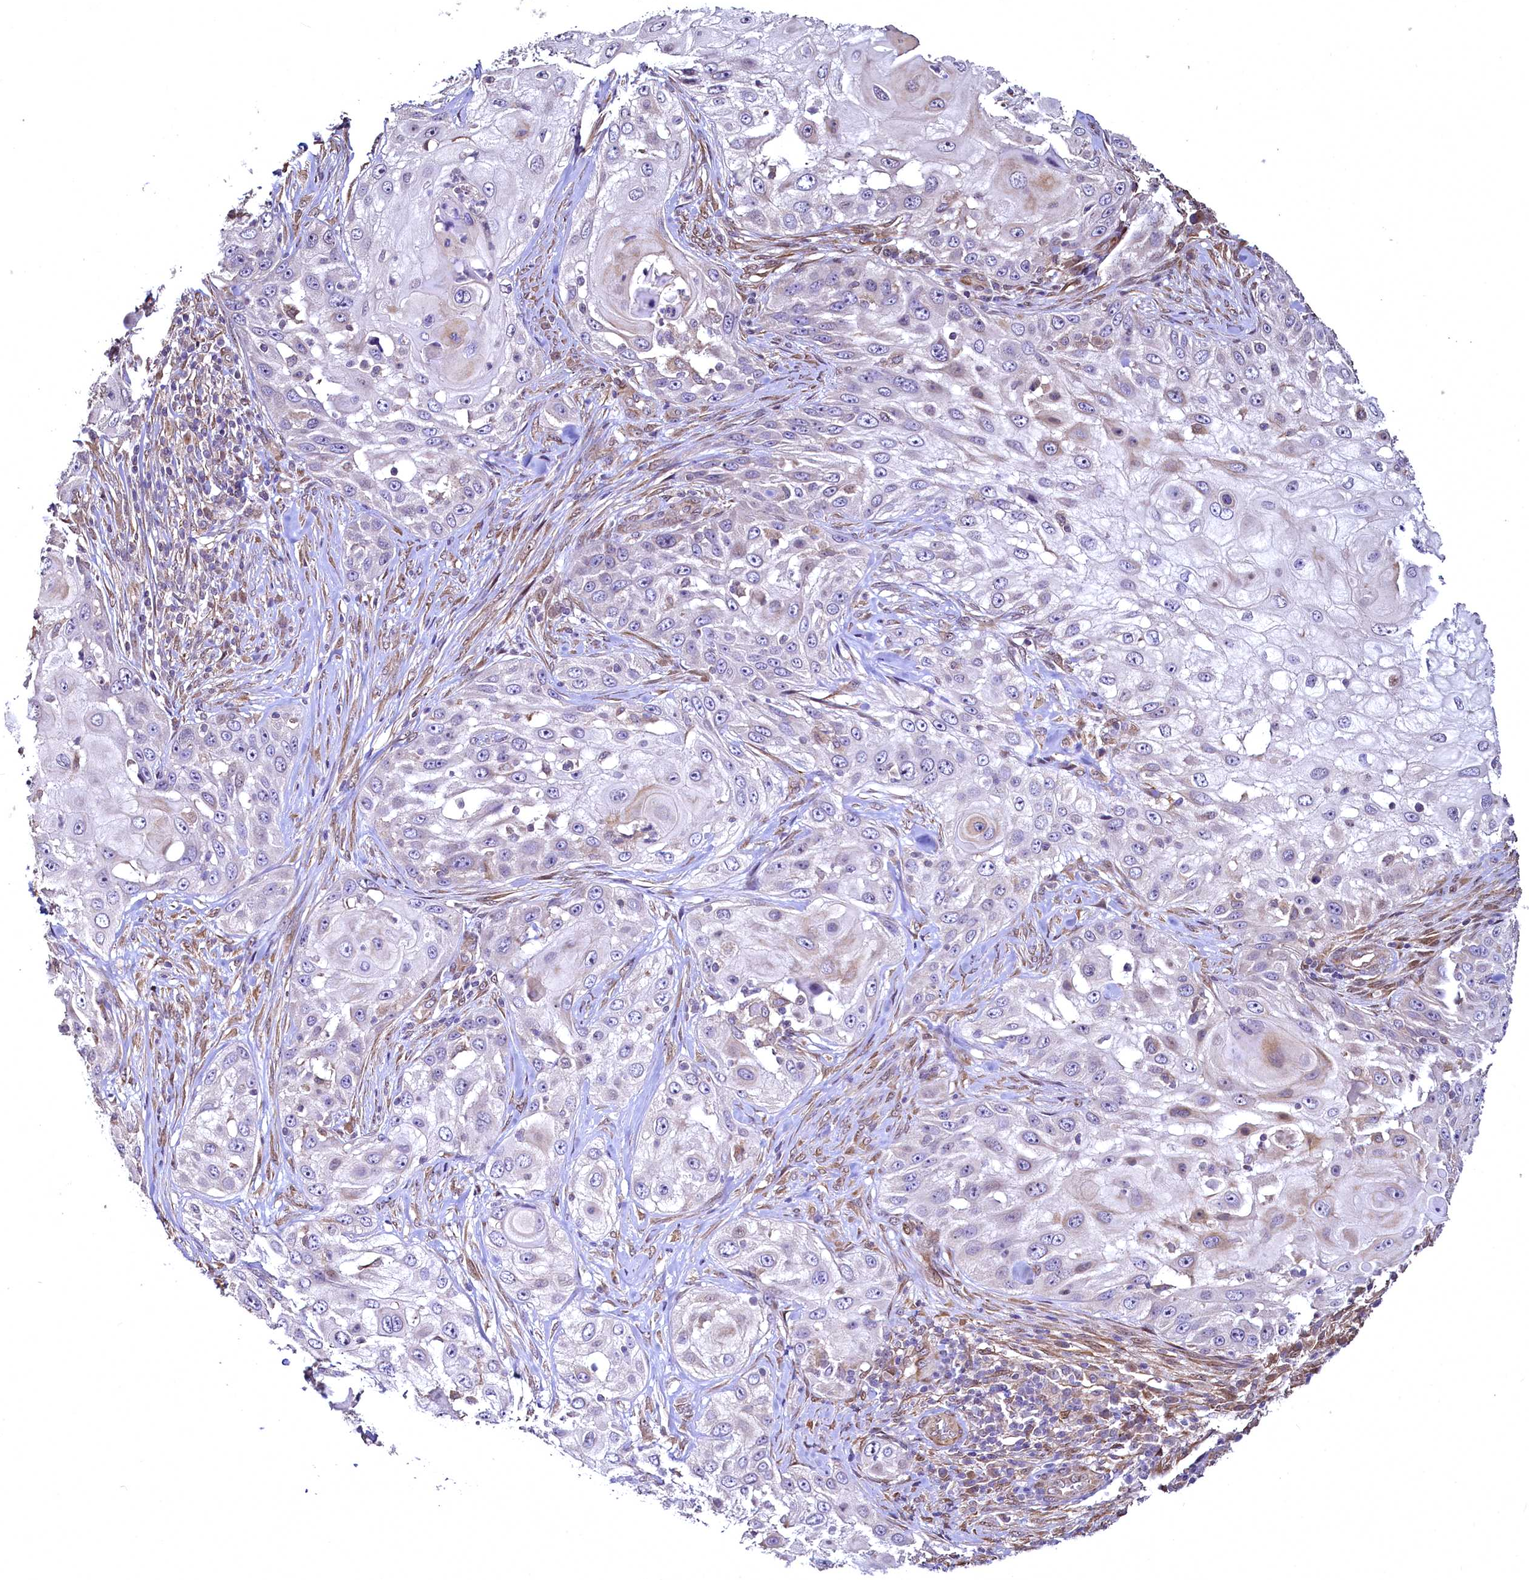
{"staining": {"intensity": "negative", "quantity": "none", "location": "none"}, "tissue": "skin cancer", "cell_type": "Tumor cells", "image_type": "cancer", "snomed": [{"axis": "morphology", "description": "Squamous cell carcinoma, NOS"}, {"axis": "topography", "description": "Skin"}], "caption": "This is a micrograph of IHC staining of skin squamous cell carcinoma, which shows no positivity in tumor cells.", "gene": "TBCEL", "patient": {"sex": "female", "age": 44}}